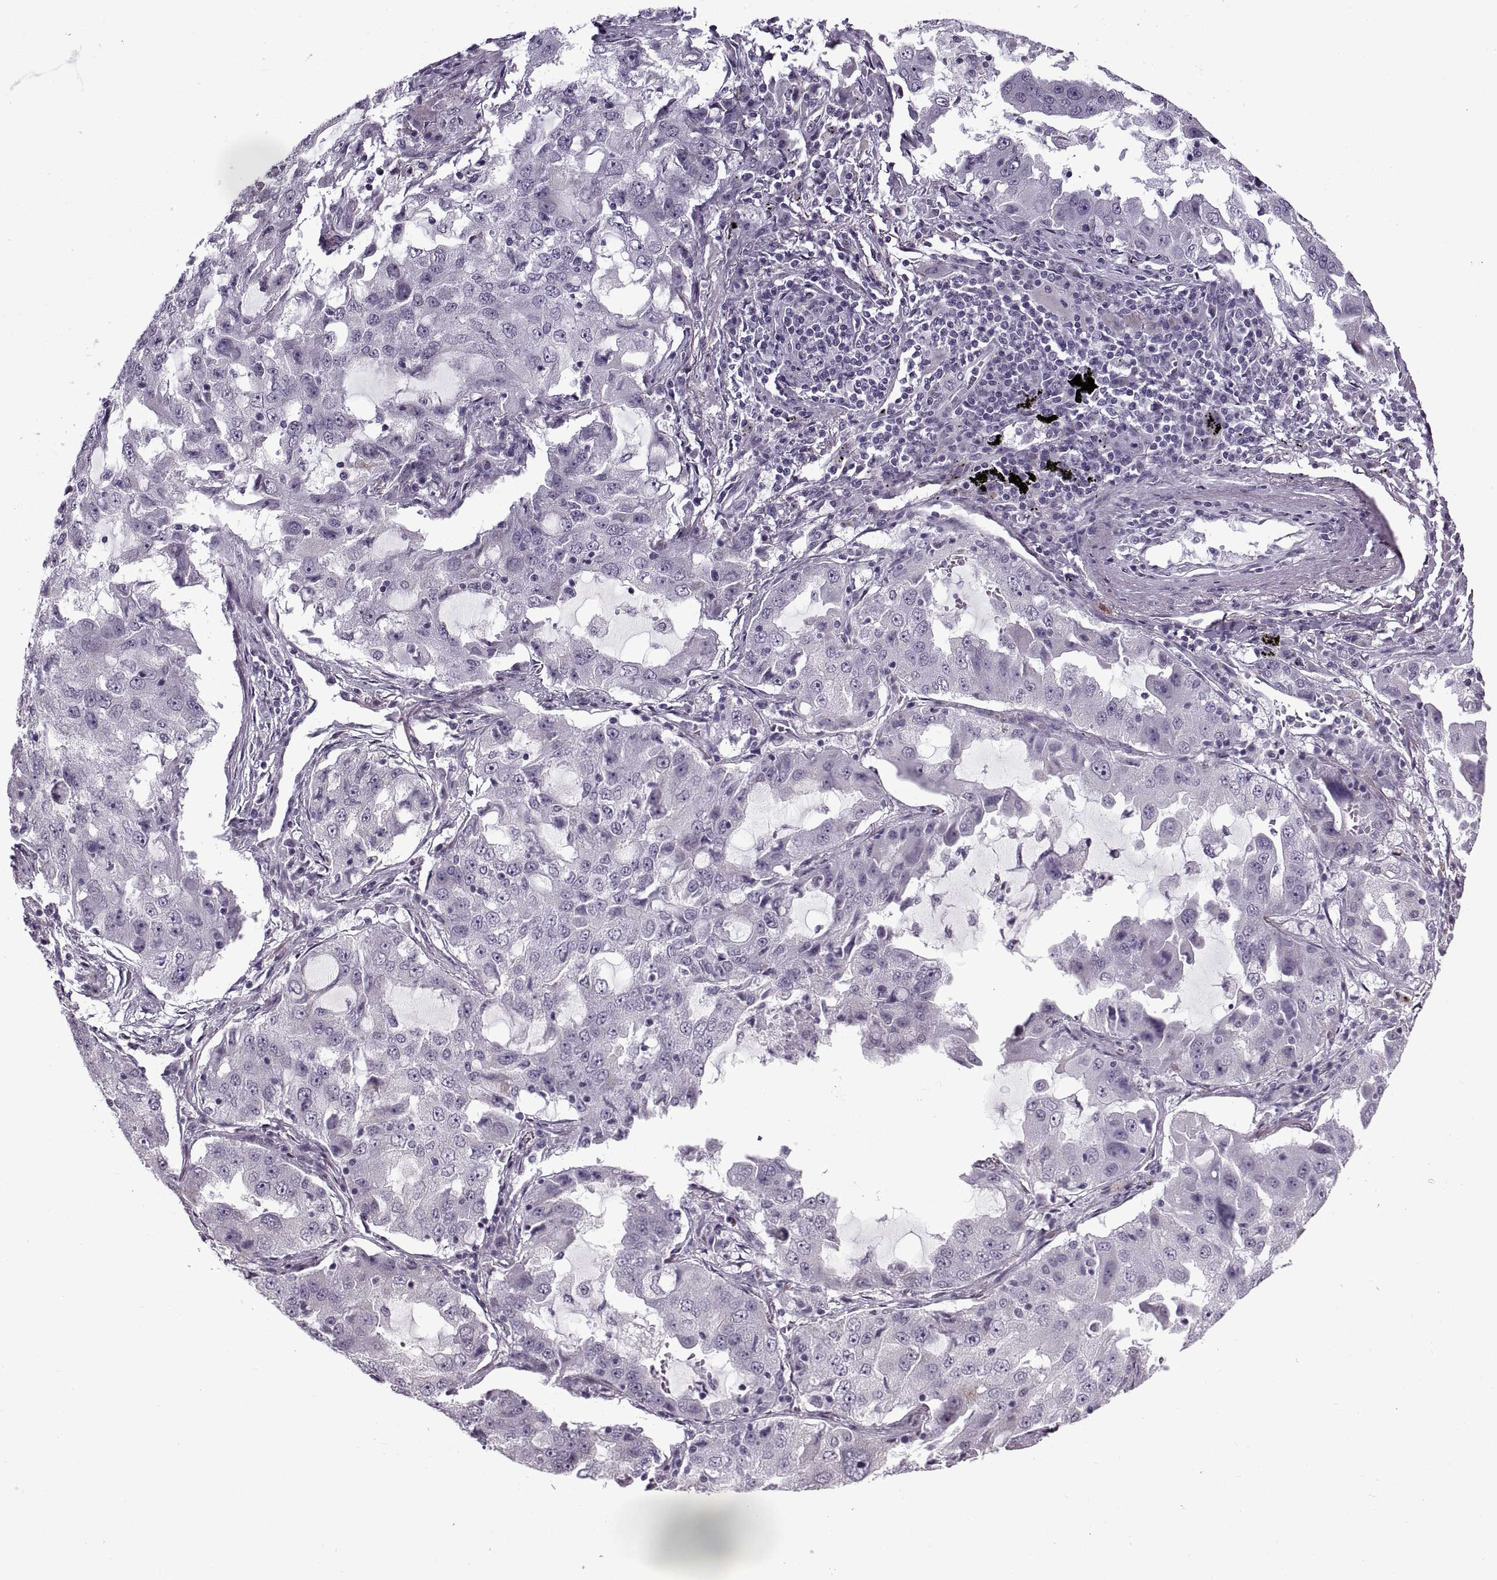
{"staining": {"intensity": "negative", "quantity": "none", "location": "none"}, "tissue": "lung cancer", "cell_type": "Tumor cells", "image_type": "cancer", "snomed": [{"axis": "morphology", "description": "Adenocarcinoma, NOS"}, {"axis": "topography", "description": "Lung"}], "caption": "The immunohistochemistry (IHC) image has no significant positivity in tumor cells of adenocarcinoma (lung) tissue.", "gene": "PRSS37", "patient": {"sex": "female", "age": 61}}